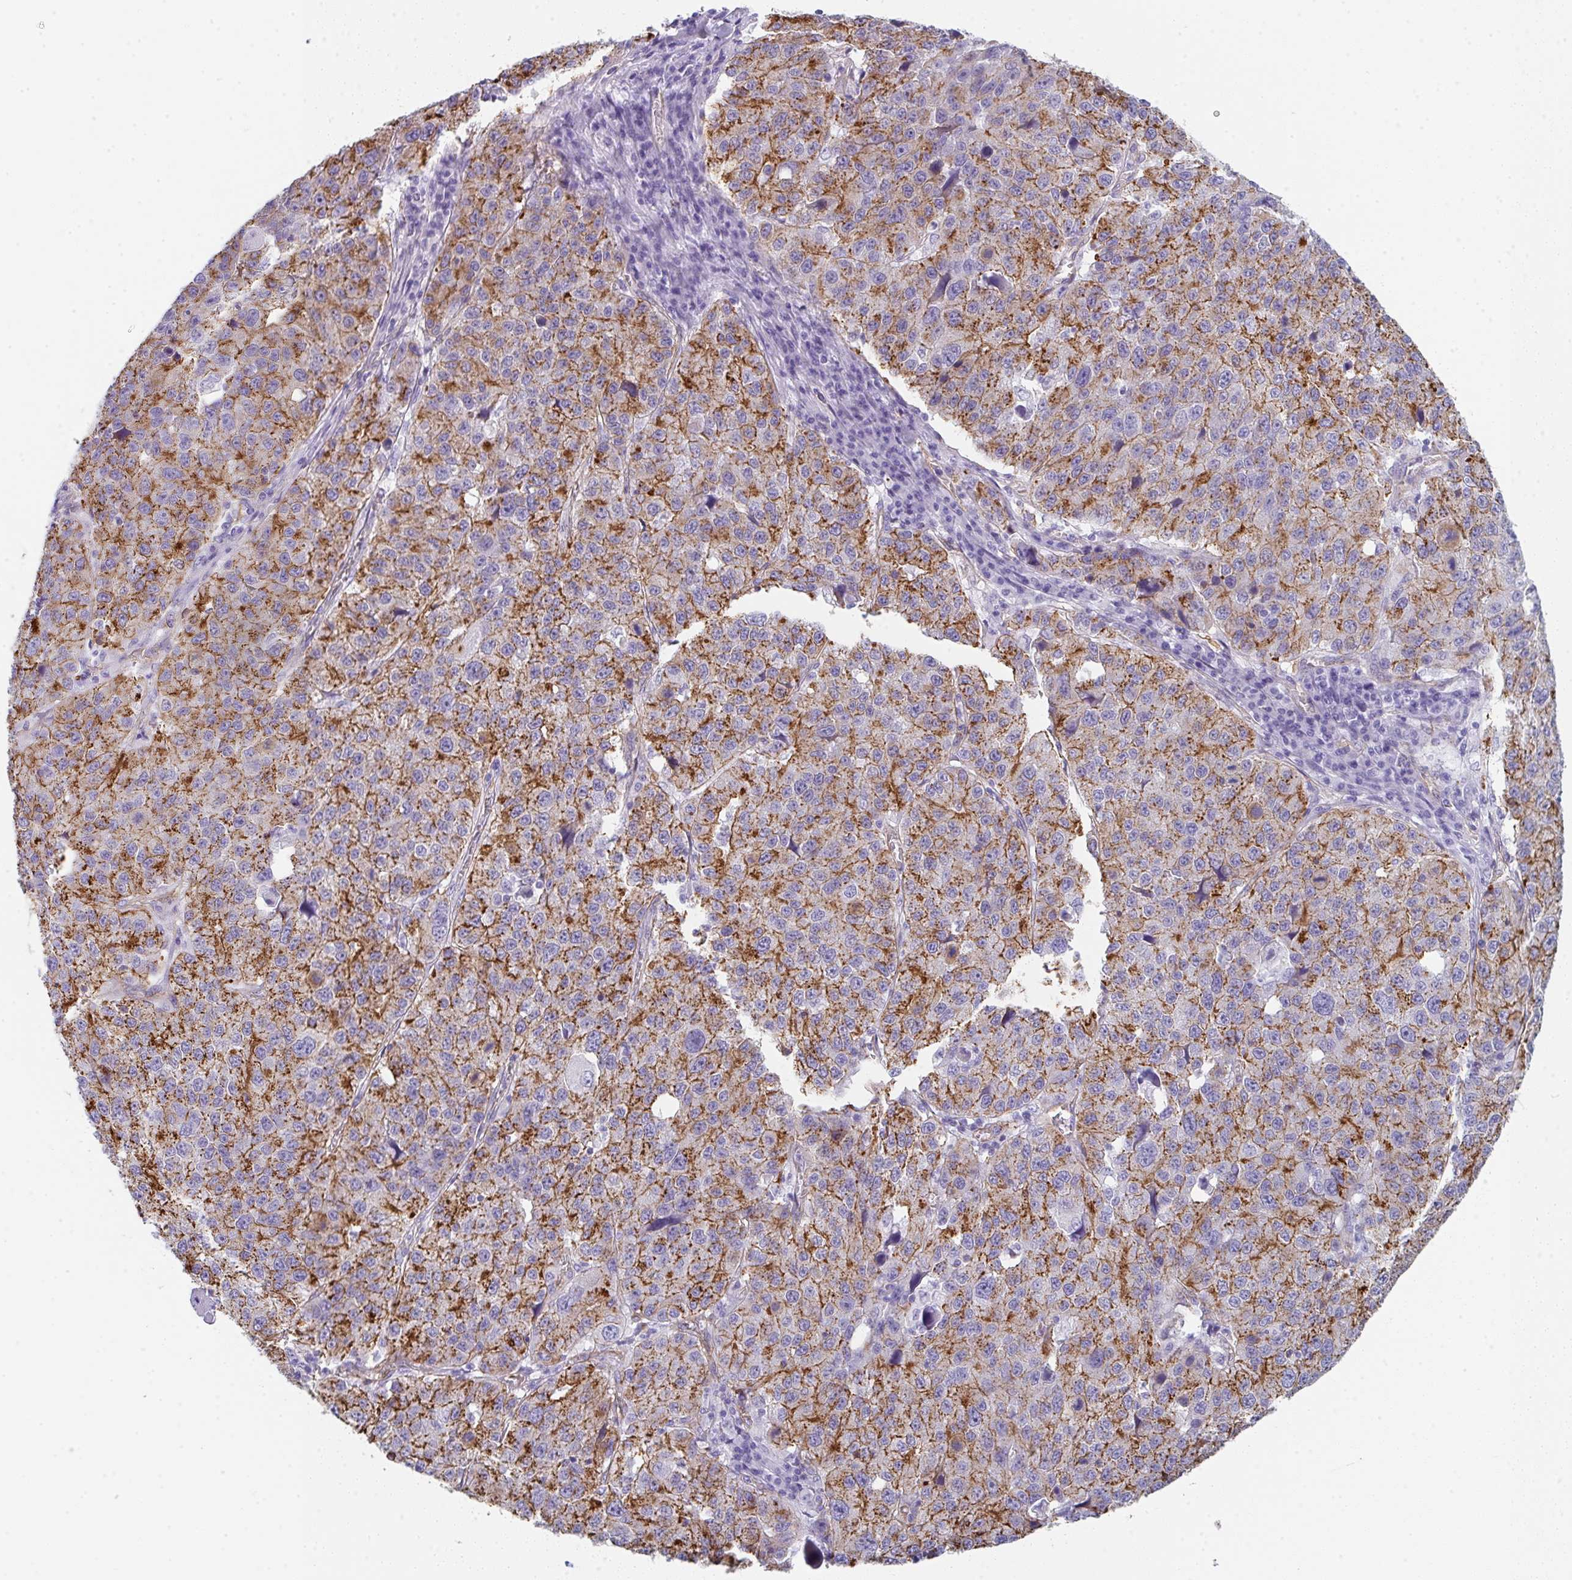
{"staining": {"intensity": "moderate", "quantity": ">75%", "location": "cytoplasmic/membranous"}, "tissue": "stomach cancer", "cell_type": "Tumor cells", "image_type": "cancer", "snomed": [{"axis": "morphology", "description": "Adenocarcinoma, NOS"}, {"axis": "topography", "description": "Stomach"}], "caption": "A medium amount of moderate cytoplasmic/membranous staining is present in about >75% of tumor cells in stomach cancer tissue. The staining was performed using DAB (3,3'-diaminobenzidine) to visualize the protein expression in brown, while the nuclei were stained in blue with hematoxylin (Magnification: 20x).", "gene": "DBN1", "patient": {"sex": "male", "age": 71}}